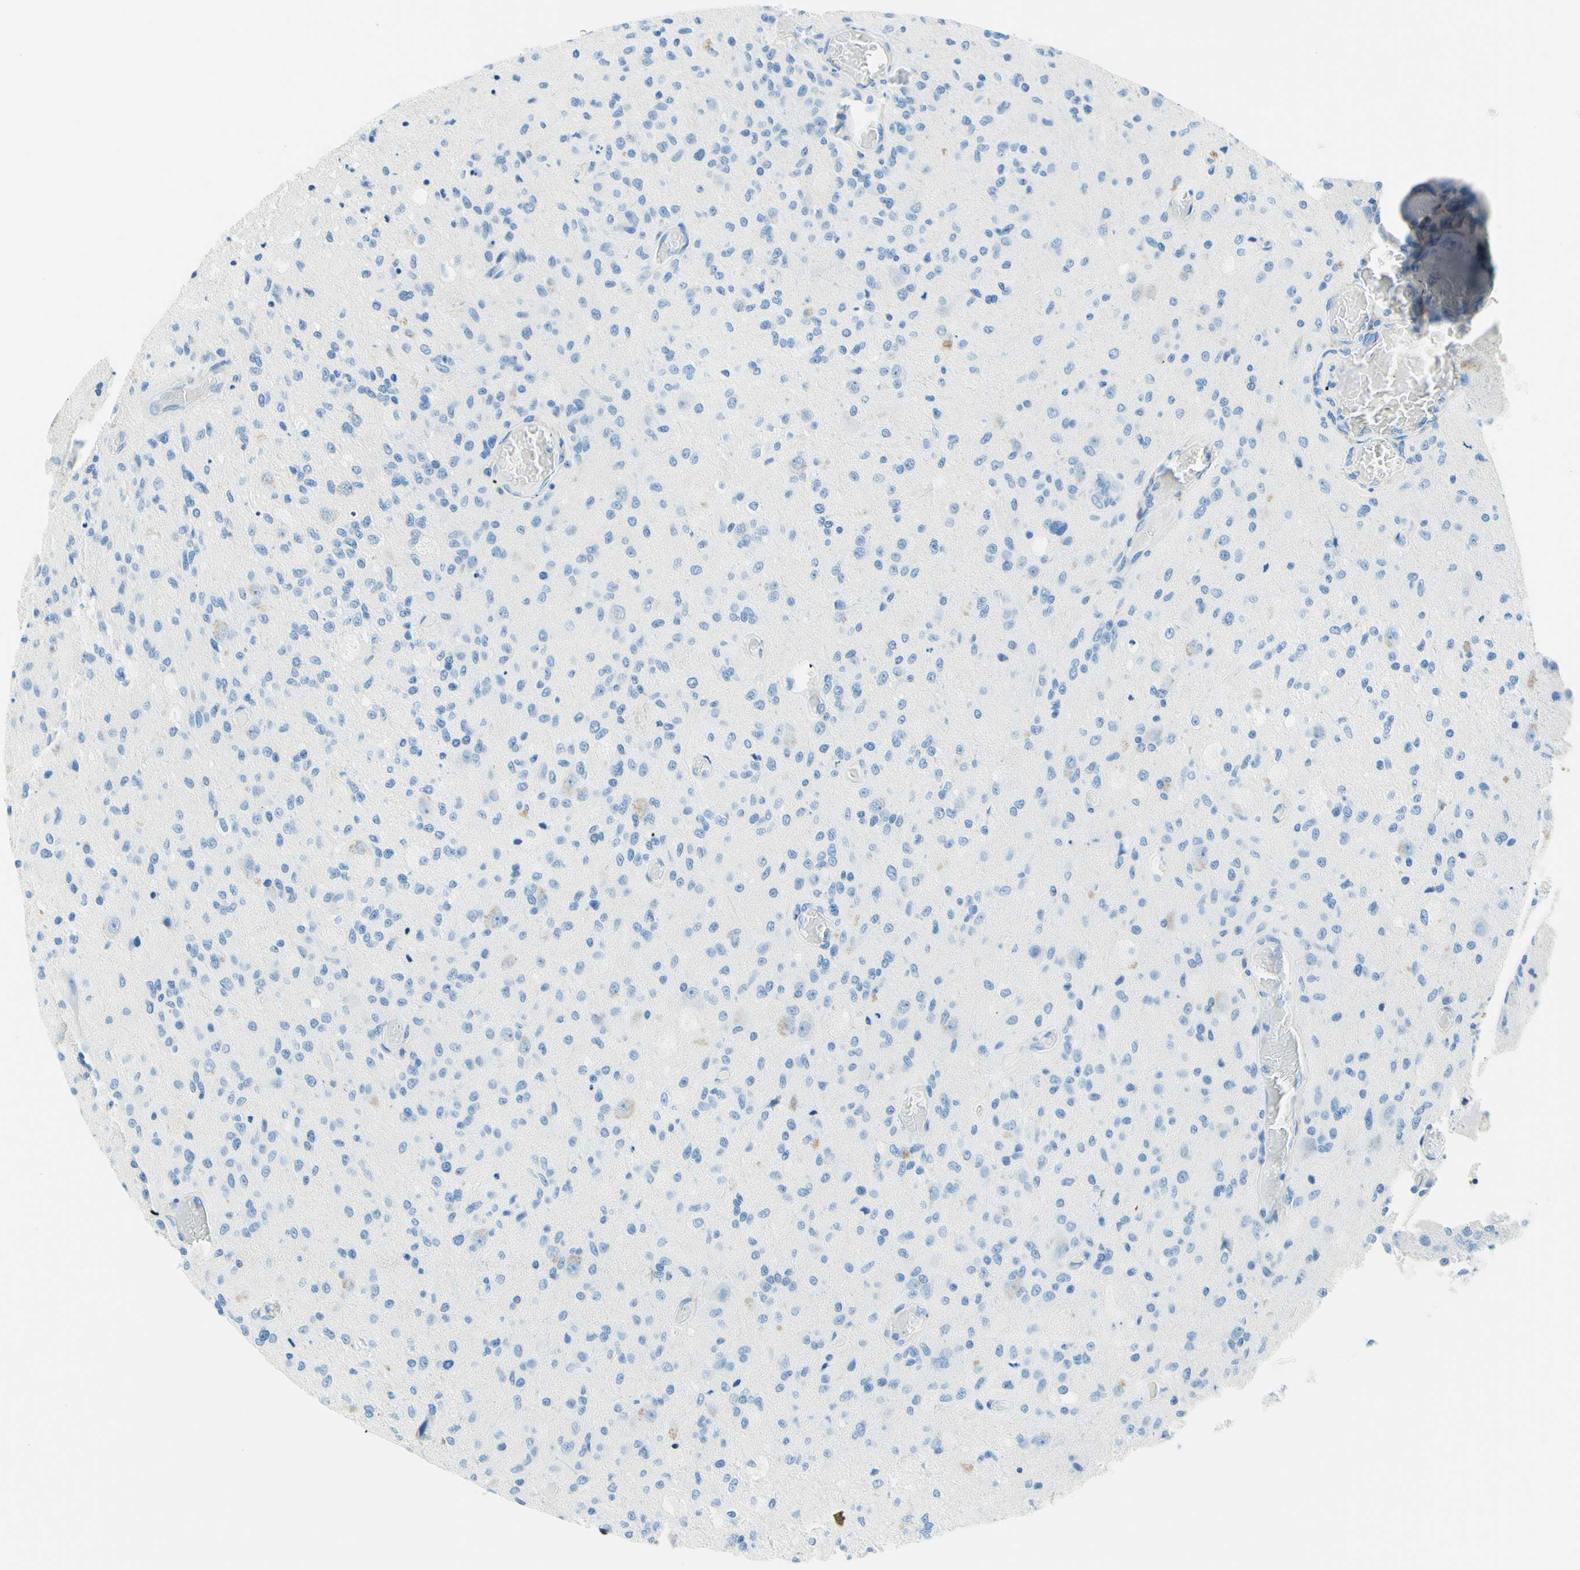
{"staining": {"intensity": "negative", "quantity": "none", "location": "none"}, "tissue": "glioma", "cell_type": "Tumor cells", "image_type": "cancer", "snomed": [{"axis": "morphology", "description": "Normal tissue, NOS"}, {"axis": "morphology", "description": "Glioma, malignant, High grade"}, {"axis": "topography", "description": "Cerebral cortex"}], "caption": "Glioma was stained to show a protein in brown. There is no significant positivity in tumor cells.", "gene": "MFAP5", "patient": {"sex": "male", "age": 77}}